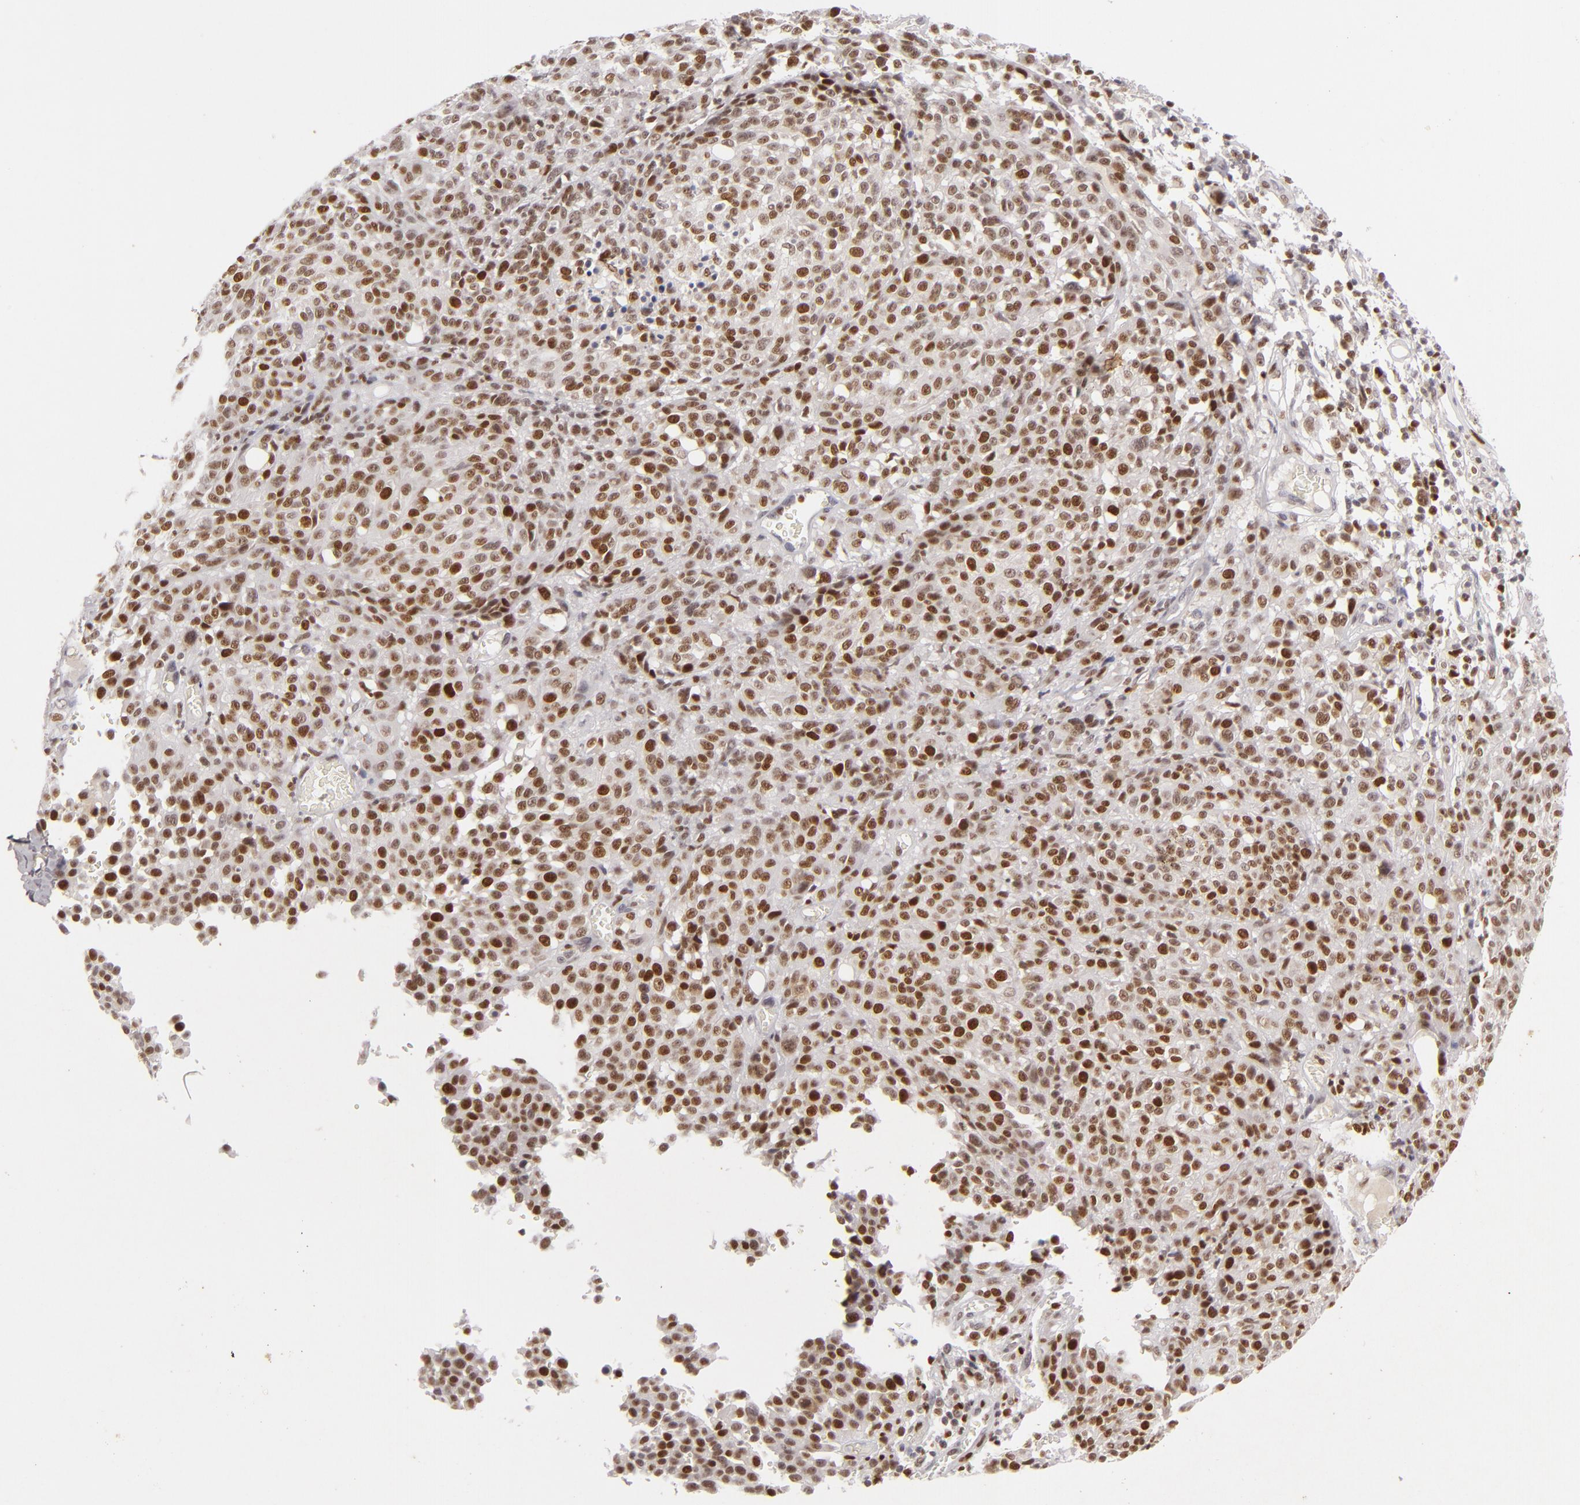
{"staining": {"intensity": "strong", "quantity": ">75%", "location": "nuclear"}, "tissue": "melanoma", "cell_type": "Tumor cells", "image_type": "cancer", "snomed": [{"axis": "morphology", "description": "Malignant melanoma, NOS"}, {"axis": "topography", "description": "Skin"}], "caption": "Tumor cells display high levels of strong nuclear positivity in approximately >75% of cells in malignant melanoma.", "gene": "FEN1", "patient": {"sex": "female", "age": 49}}